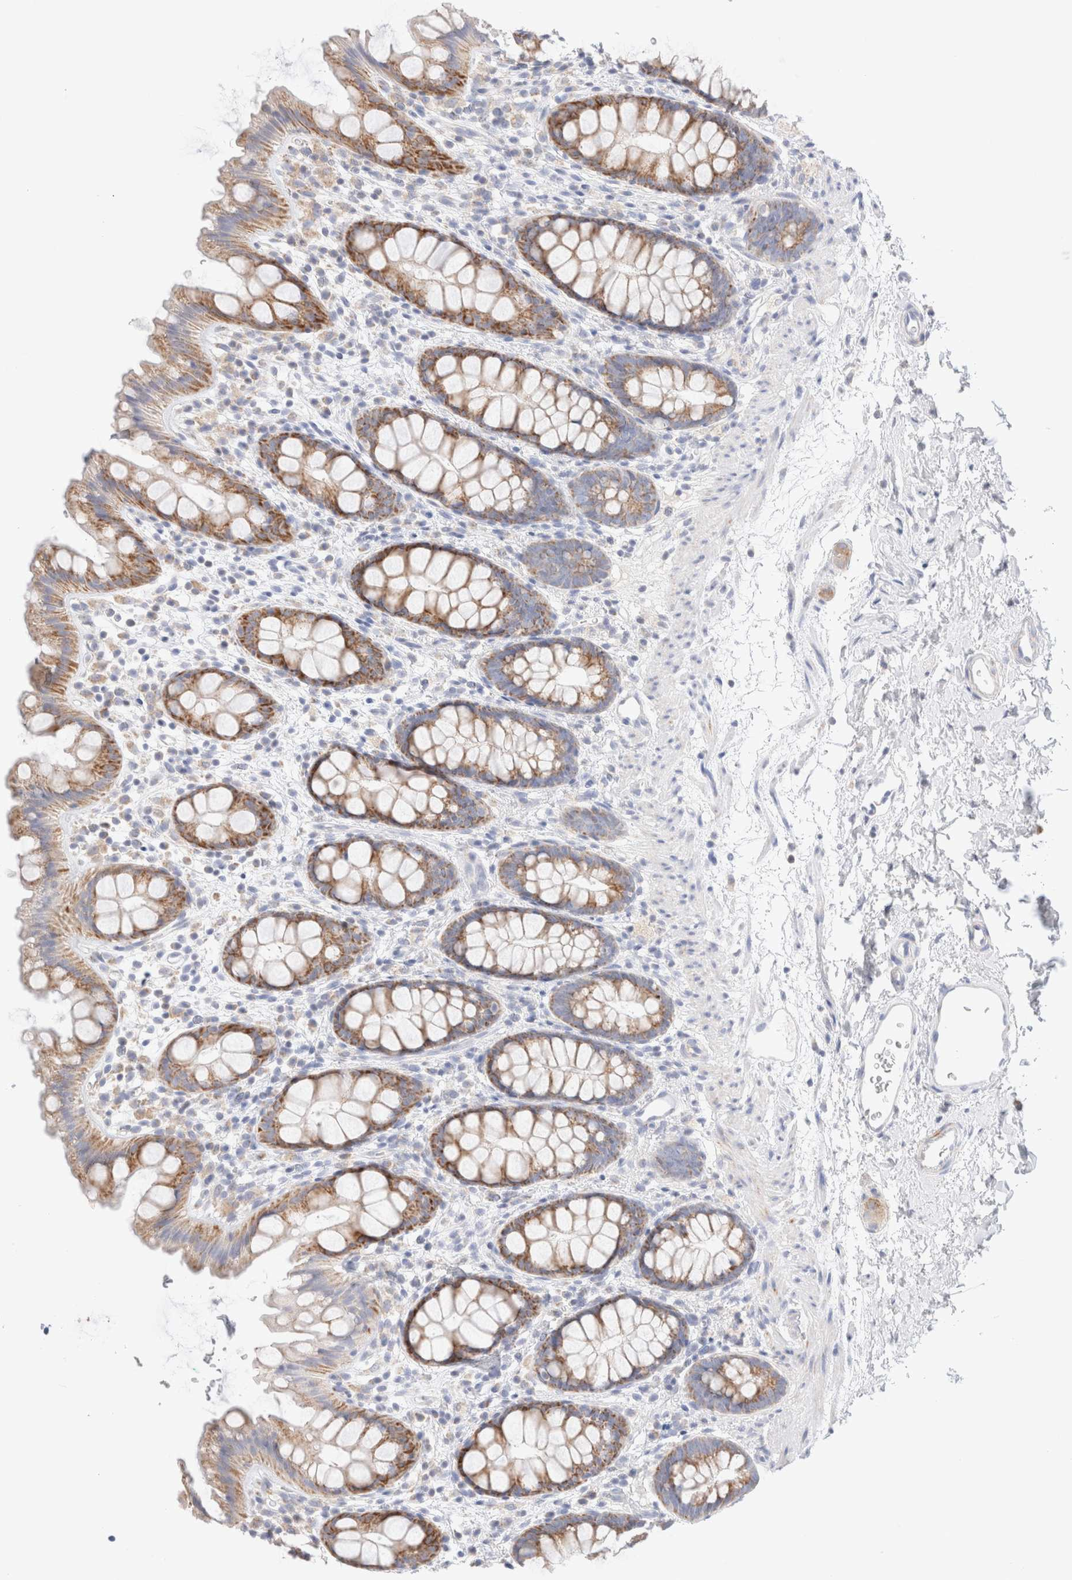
{"staining": {"intensity": "moderate", "quantity": ">75%", "location": "cytoplasmic/membranous"}, "tissue": "rectum", "cell_type": "Glandular cells", "image_type": "normal", "snomed": [{"axis": "morphology", "description": "Normal tissue, NOS"}, {"axis": "topography", "description": "Rectum"}], "caption": "Immunohistochemistry (IHC) image of normal human rectum stained for a protein (brown), which shows medium levels of moderate cytoplasmic/membranous positivity in about >75% of glandular cells.", "gene": "ATP6V1C1", "patient": {"sex": "female", "age": 65}}